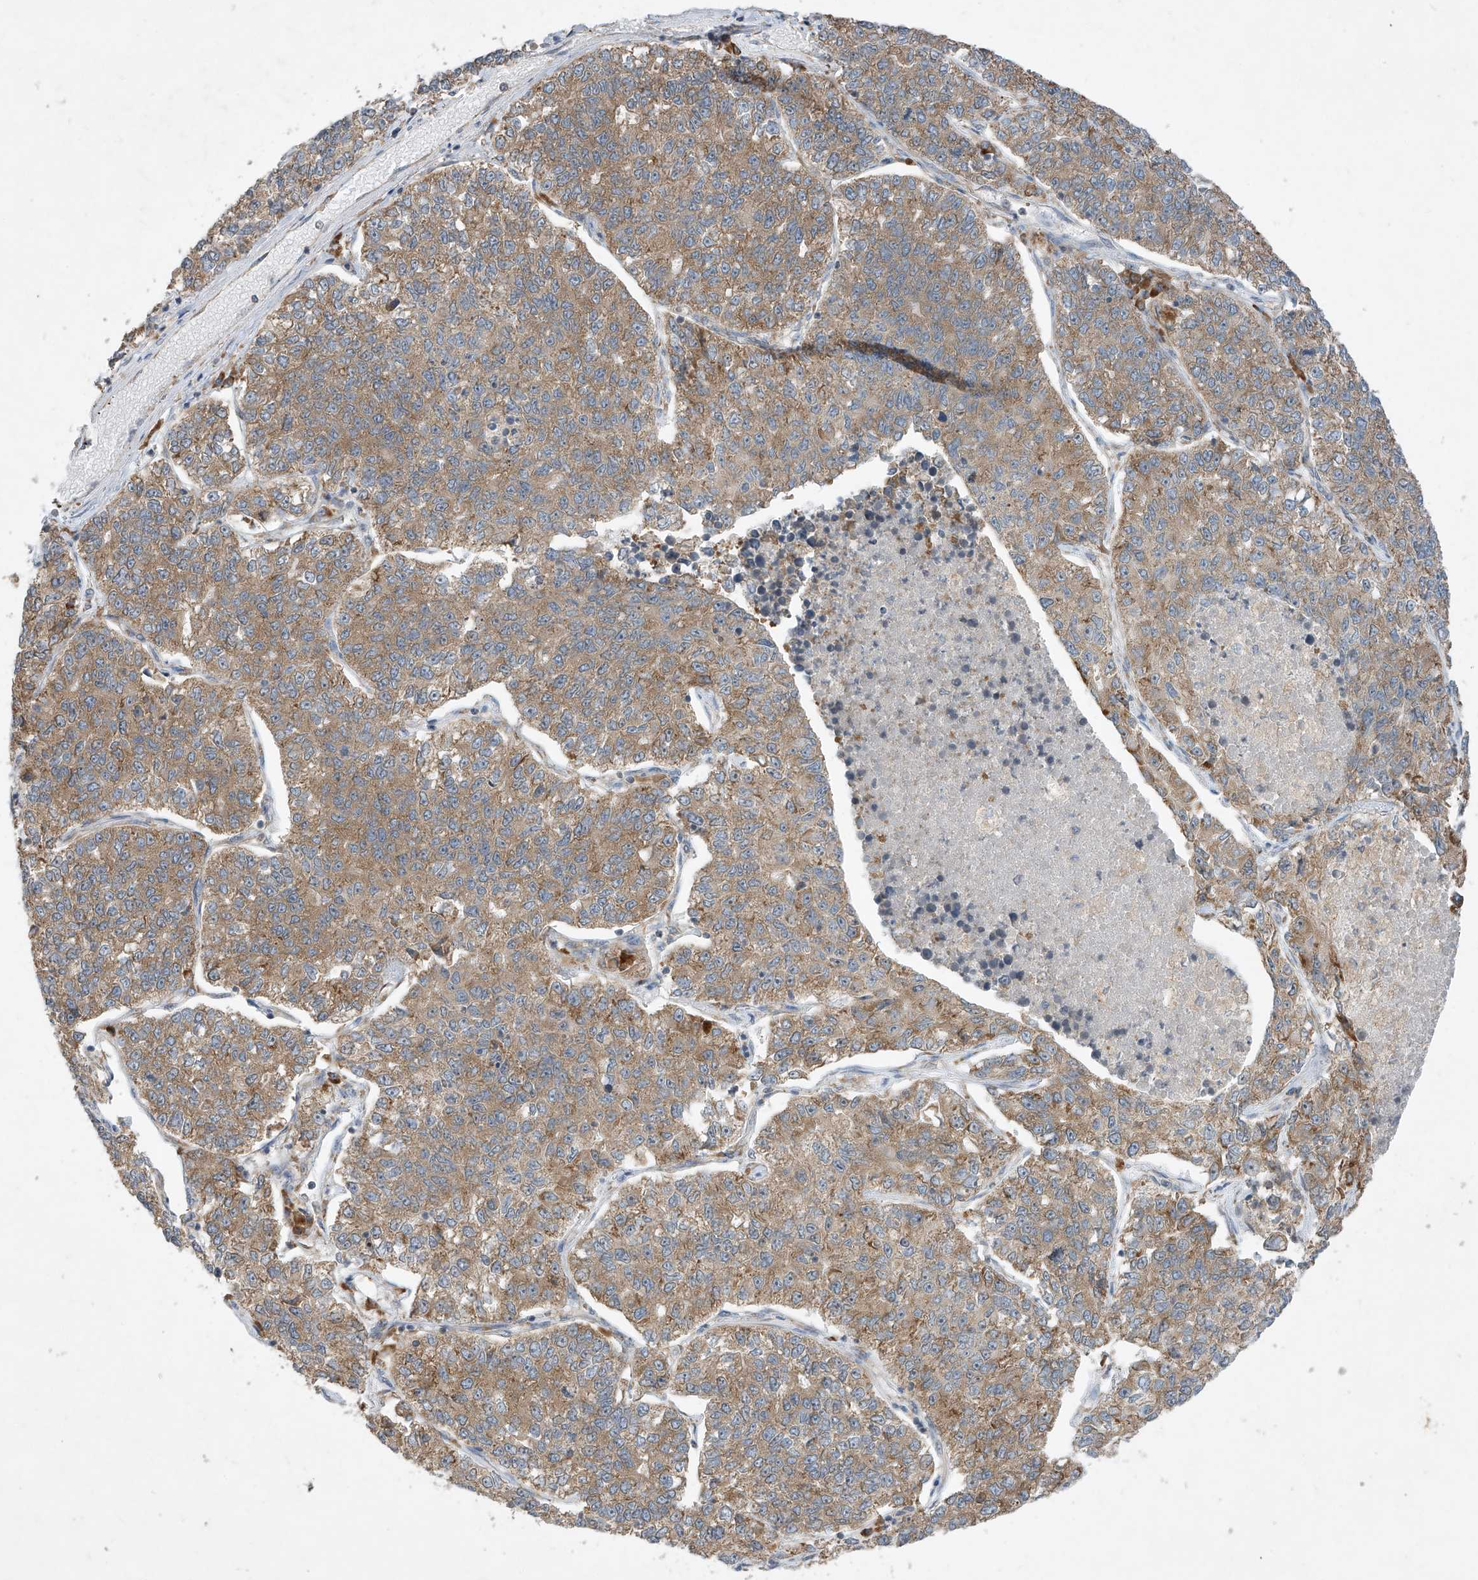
{"staining": {"intensity": "moderate", "quantity": ">75%", "location": "cytoplasmic/membranous"}, "tissue": "lung cancer", "cell_type": "Tumor cells", "image_type": "cancer", "snomed": [{"axis": "morphology", "description": "Adenocarcinoma, NOS"}, {"axis": "topography", "description": "Lung"}], "caption": "IHC histopathology image of human lung adenocarcinoma stained for a protein (brown), which reveals medium levels of moderate cytoplasmic/membranous positivity in approximately >75% of tumor cells.", "gene": "RPL34", "patient": {"sex": "male", "age": 49}}